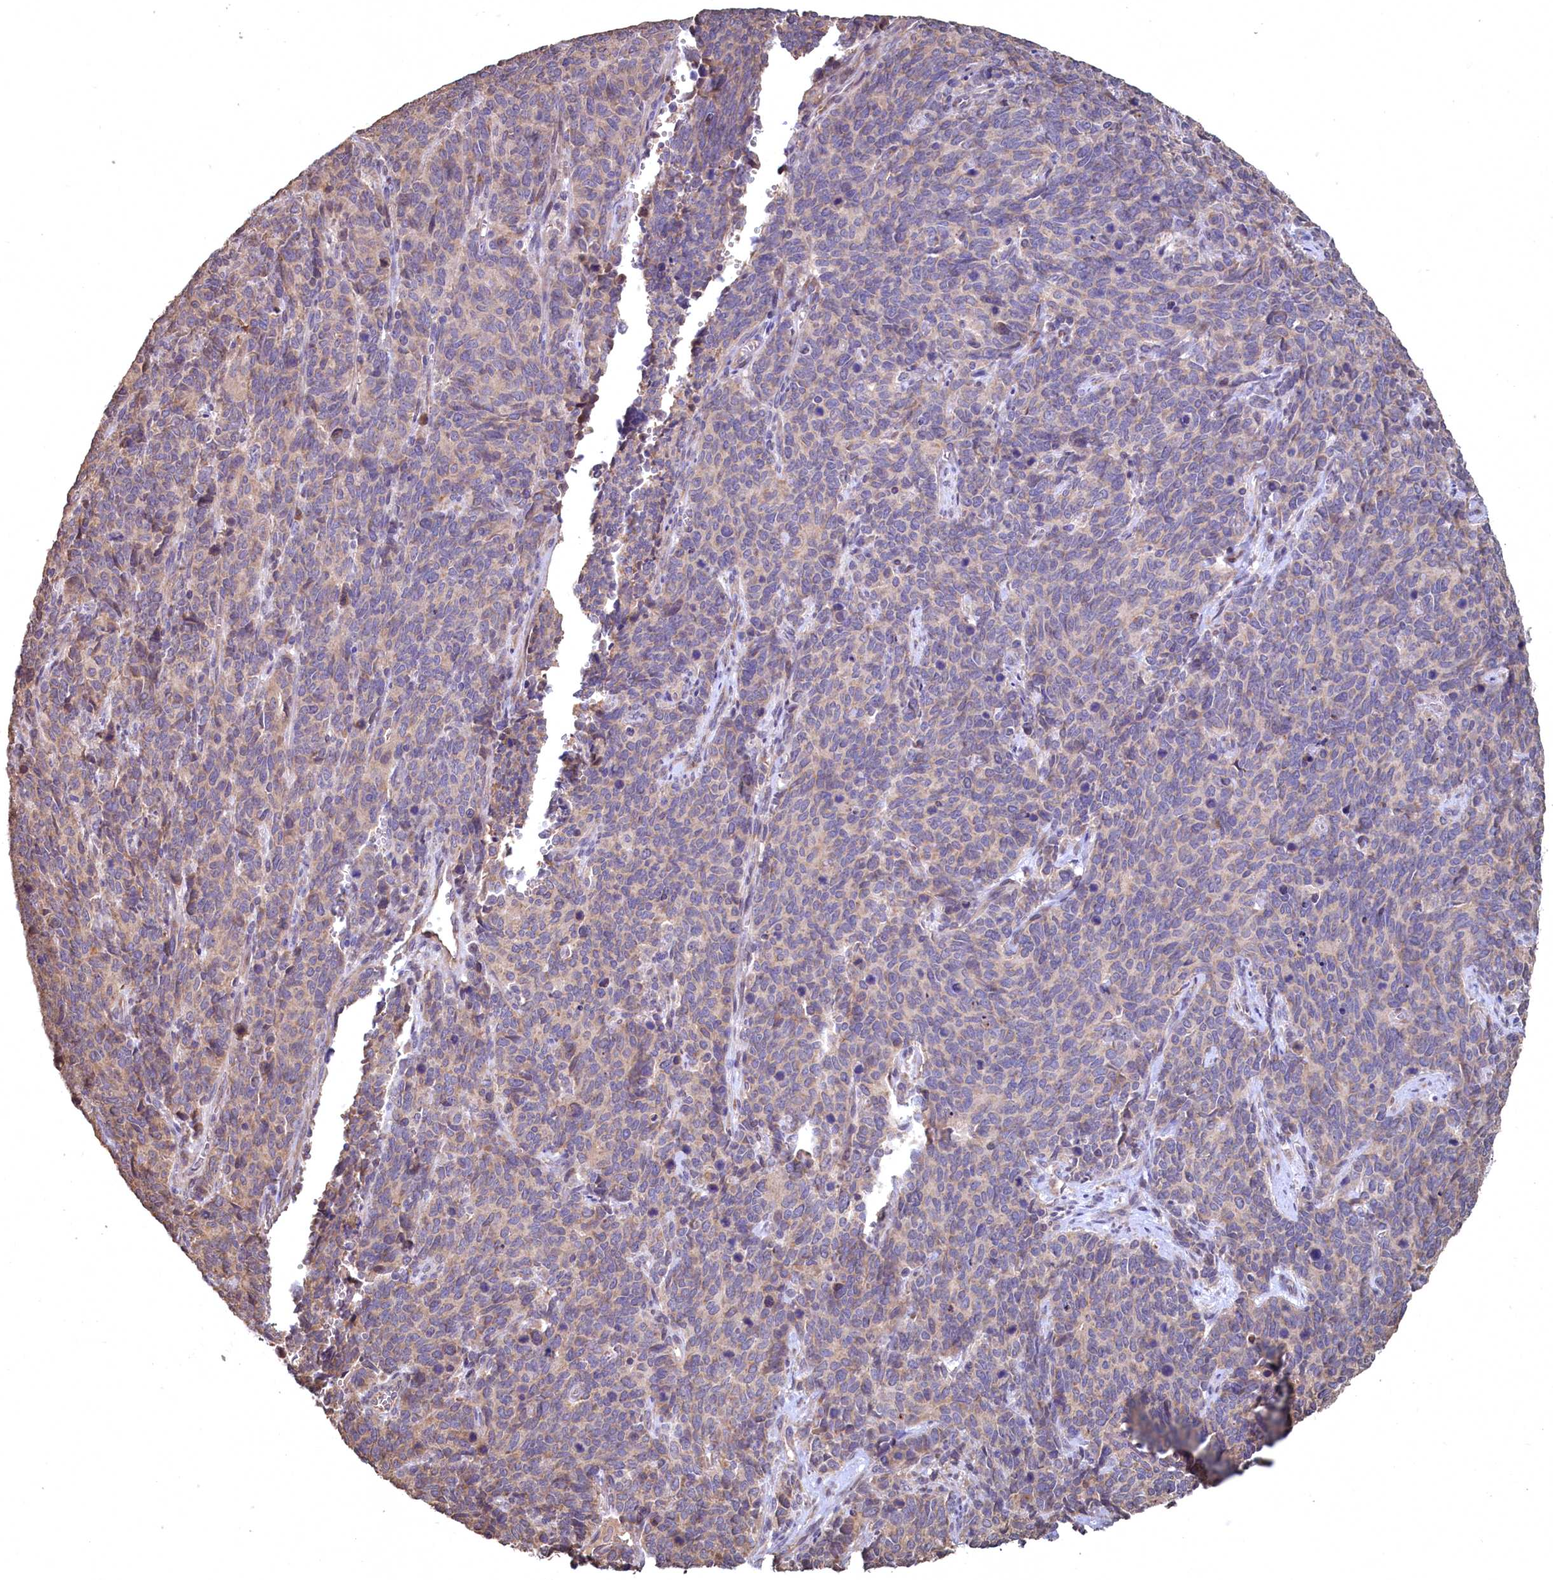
{"staining": {"intensity": "weak", "quantity": "<25%", "location": "cytoplasmic/membranous"}, "tissue": "cervical cancer", "cell_type": "Tumor cells", "image_type": "cancer", "snomed": [{"axis": "morphology", "description": "Squamous cell carcinoma, NOS"}, {"axis": "topography", "description": "Cervix"}], "caption": "Human squamous cell carcinoma (cervical) stained for a protein using IHC exhibits no staining in tumor cells.", "gene": "FUNDC1", "patient": {"sex": "female", "age": 60}}